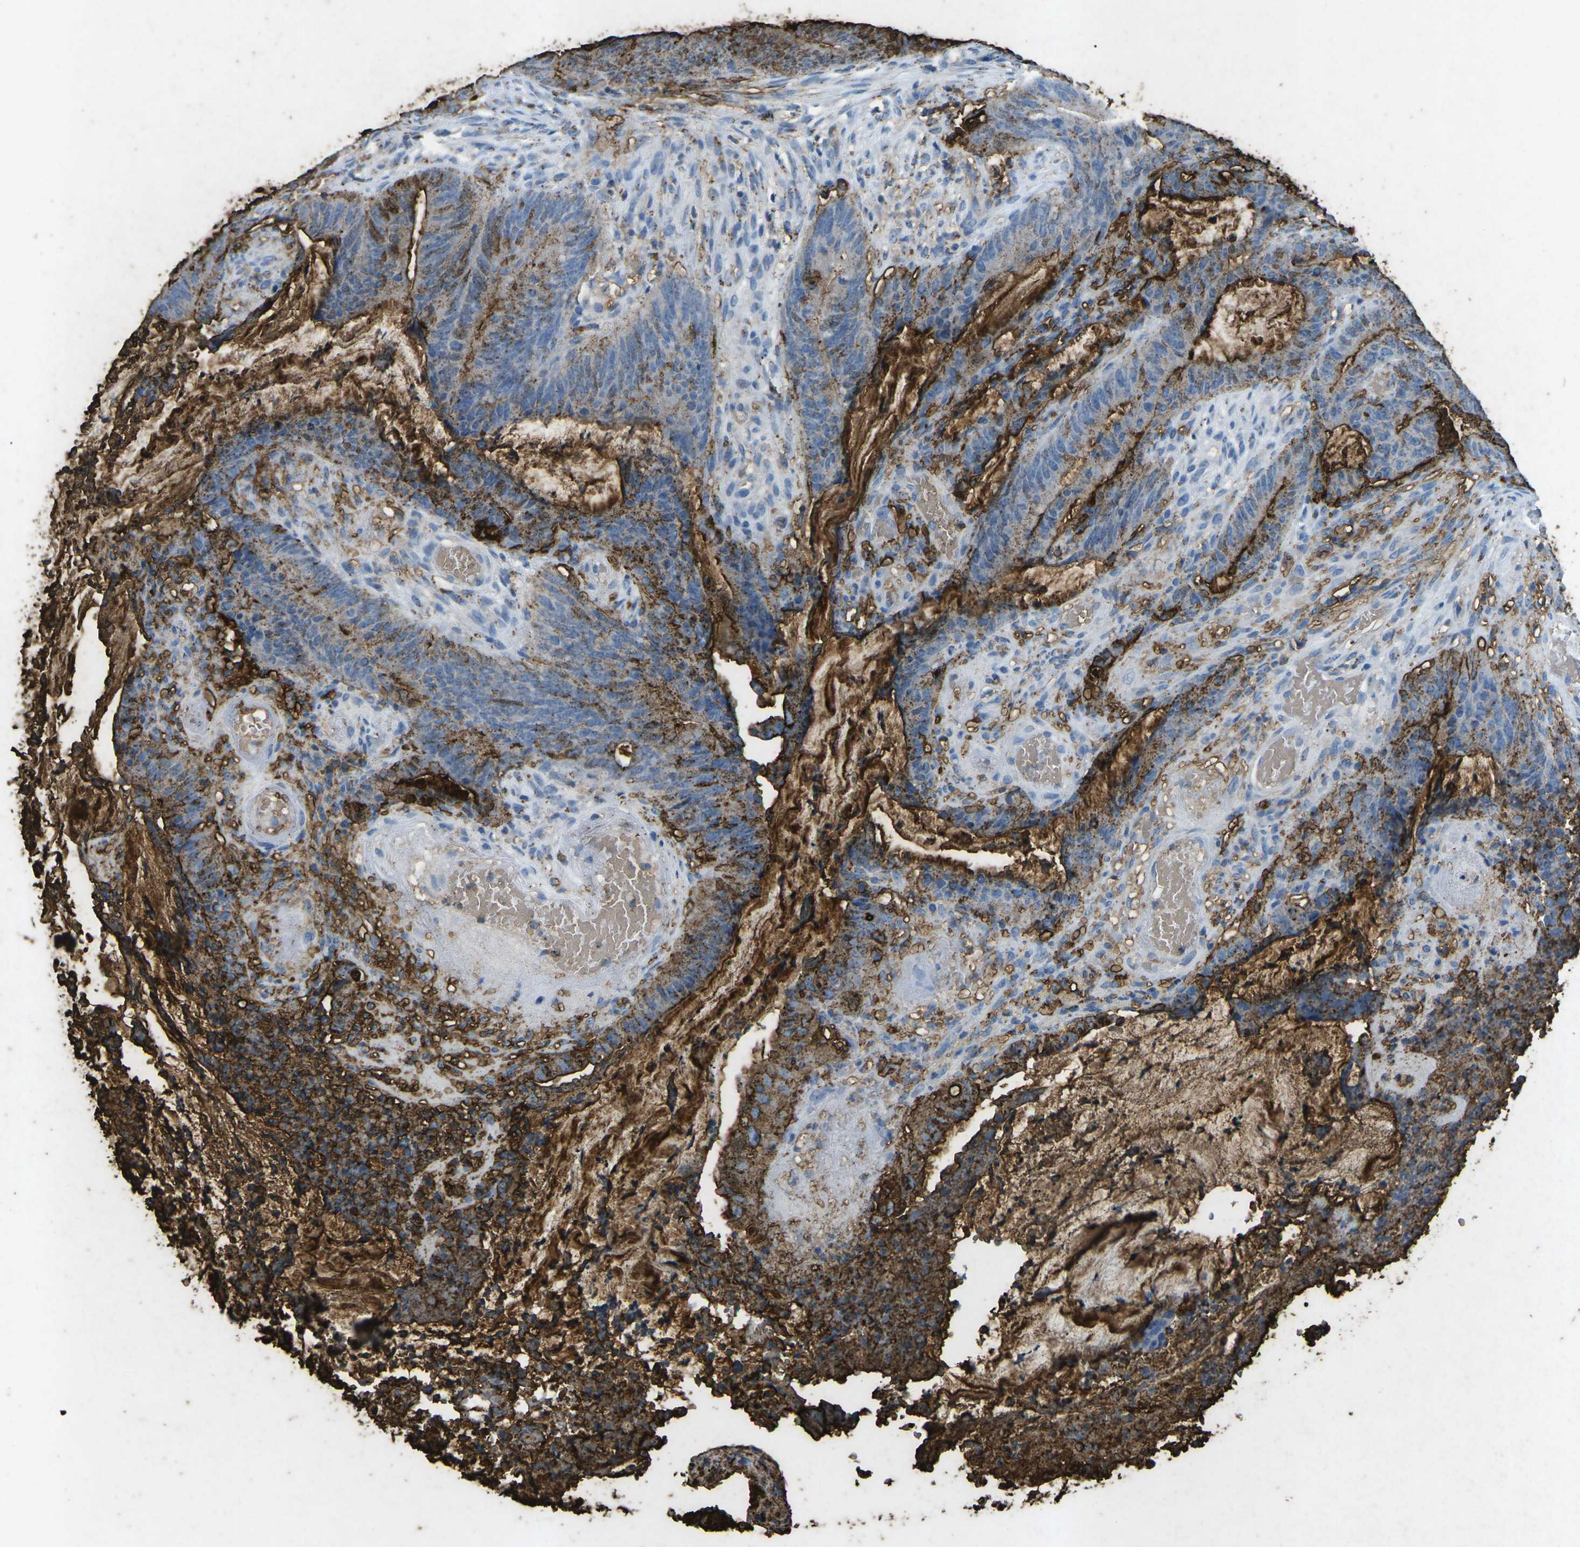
{"staining": {"intensity": "moderate", "quantity": ">75%", "location": "cytoplasmic/membranous"}, "tissue": "colorectal cancer", "cell_type": "Tumor cells", "image_type": "cancer", "snomed": [{"axis": "morphology", "description": "Adenocarcinoma, NOS"}, {"axis": "topography", "description": "Rectum"}], "caption": "This histopathology image exhibits immunohistochemistry (IHC) staining of human colorectal adenocarcinoma, with medium moderate cytoplasmic/membranous expression in about >75% of tumor cells.", "gene": "CTAGE1", "patient": {"sex": "female", "age": 66}}